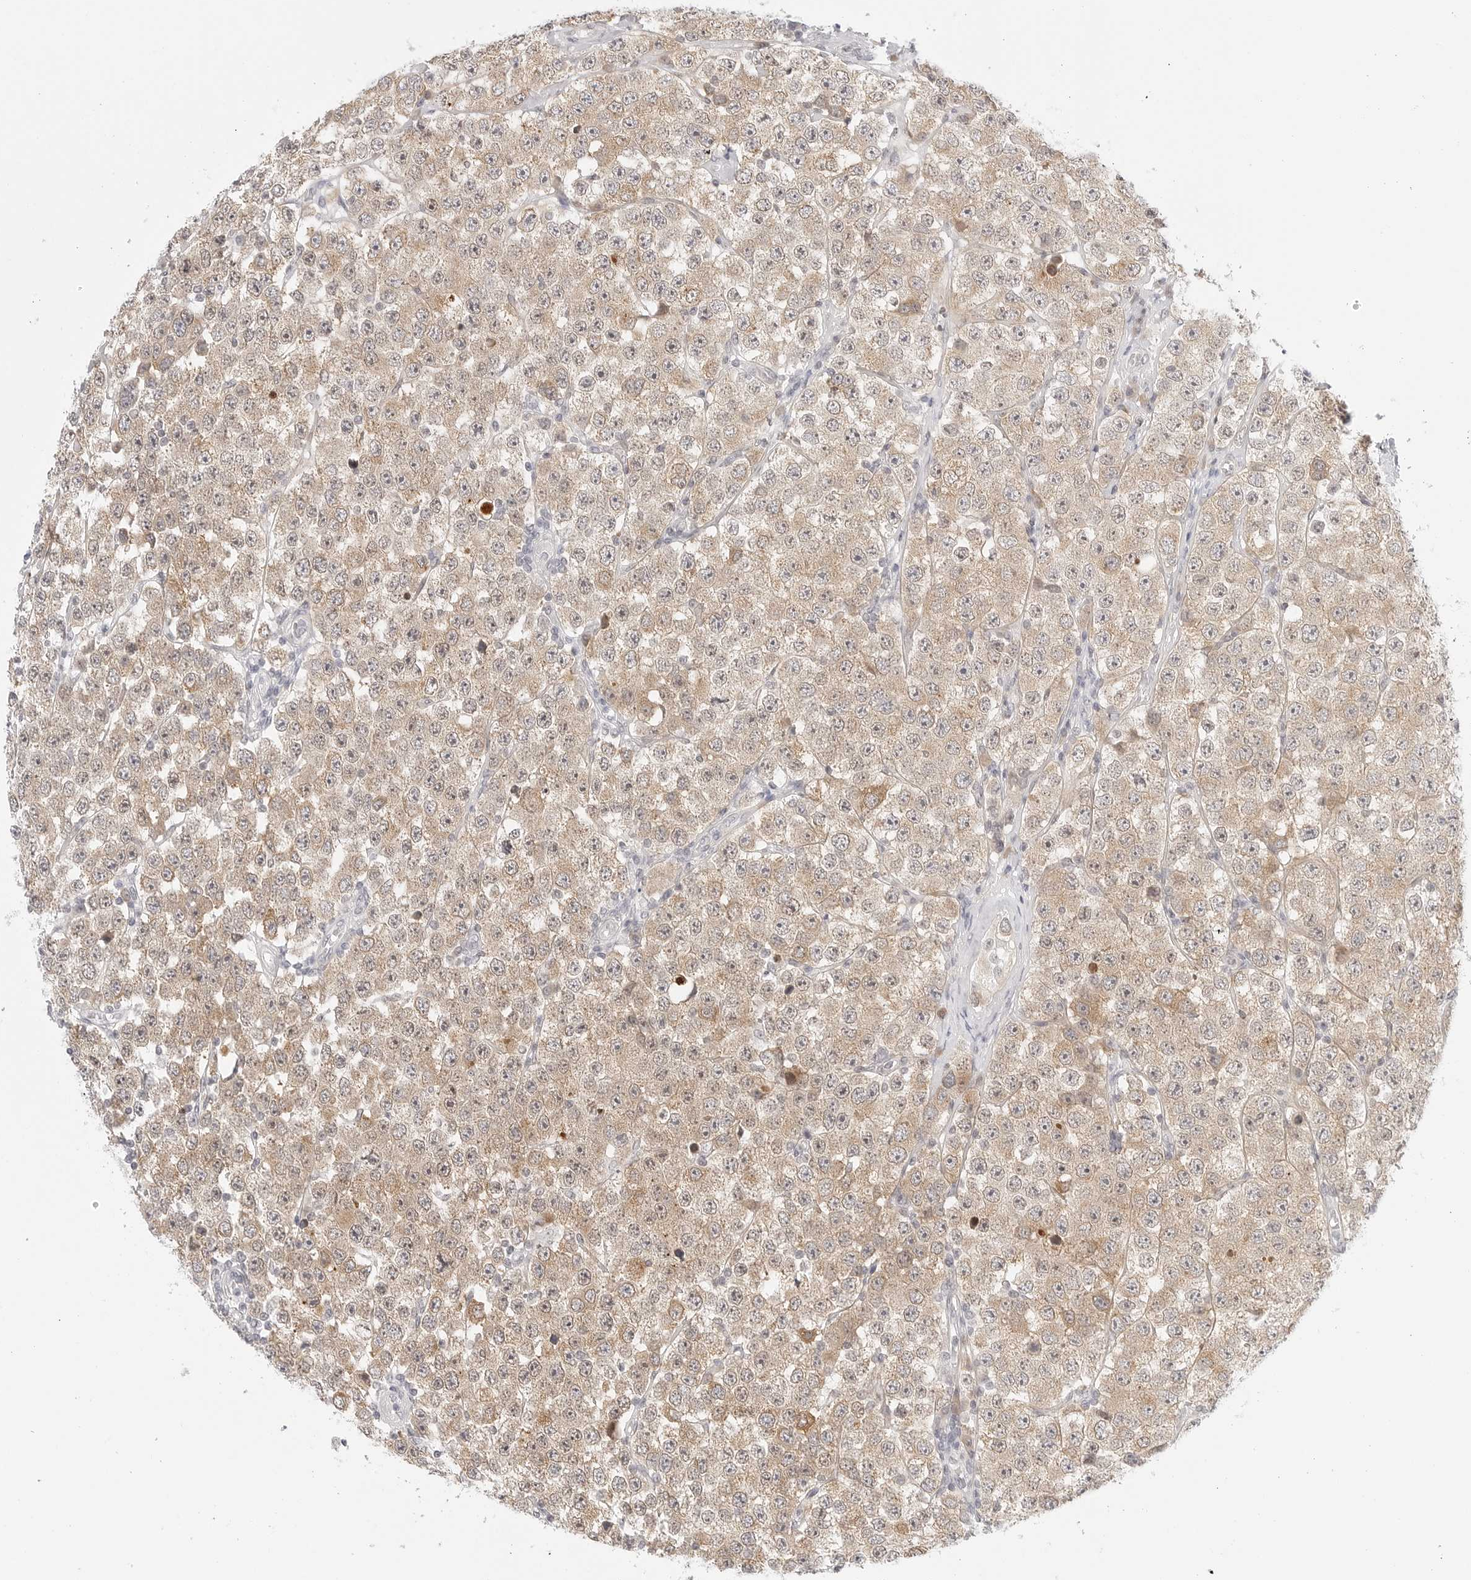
{"staining": {"intensity": "weak", "quantity": ">75%", "location": "cytoplasmic/membranous"}, "tissue": "testis cancer", "cell_type": "Tumor cells", "image_type": "cancer", "snomed": [{"axis": "morphology", "description": "Seminoma, NOS"}, {"axis": "topography", "description": "Testis"}], "caption": "Immunohistochemistry (DAB (3,3'-diaminobenzidine)) staining of human testis seminoma demonstrates weak cytoplasmic/membranous protein positivity in about >75% of tumor cells.", "gene": "TCP1", "patient": {"sex": "male", "age": 28}}